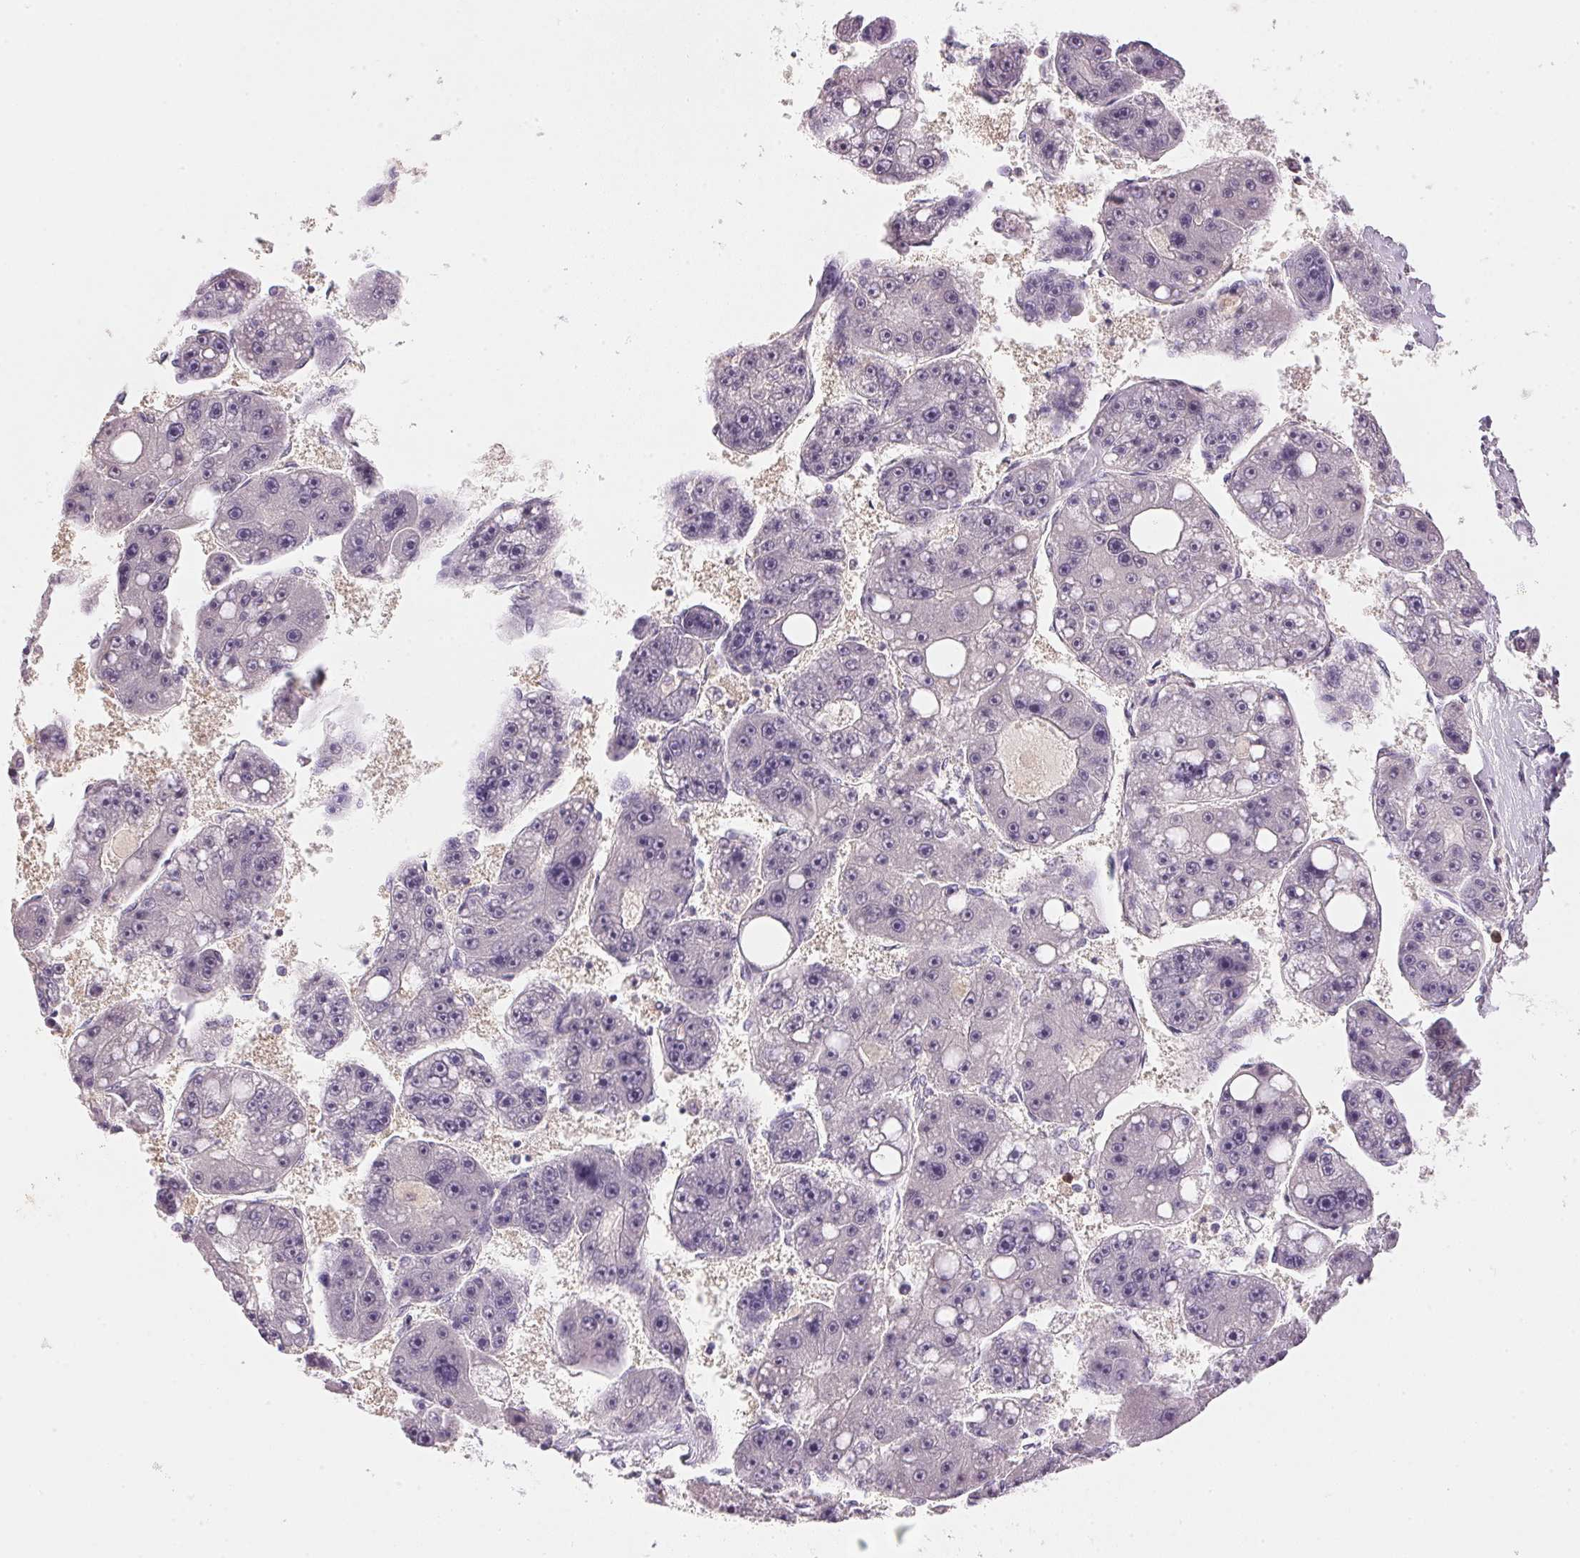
{"staining": {"intensity": "negative", "quantity": "none", "location": "none"}, "tissue": "liver cancer", "cell_type": "Tumor cells", "image_type": "cancer", "snomed": [{"axis": "morphology", "description": "Carcinoma, Hepatocellular, NOS"}, {"axis": "topography", "description": "Liver"}], "caption": "Immunohistochemistry of human liver cancer (hepatocellular carcinoma) demonstrates no staining in tumor cells.", "gene": "FNDC4", "patient": {"sex": "female", "age": 61}}